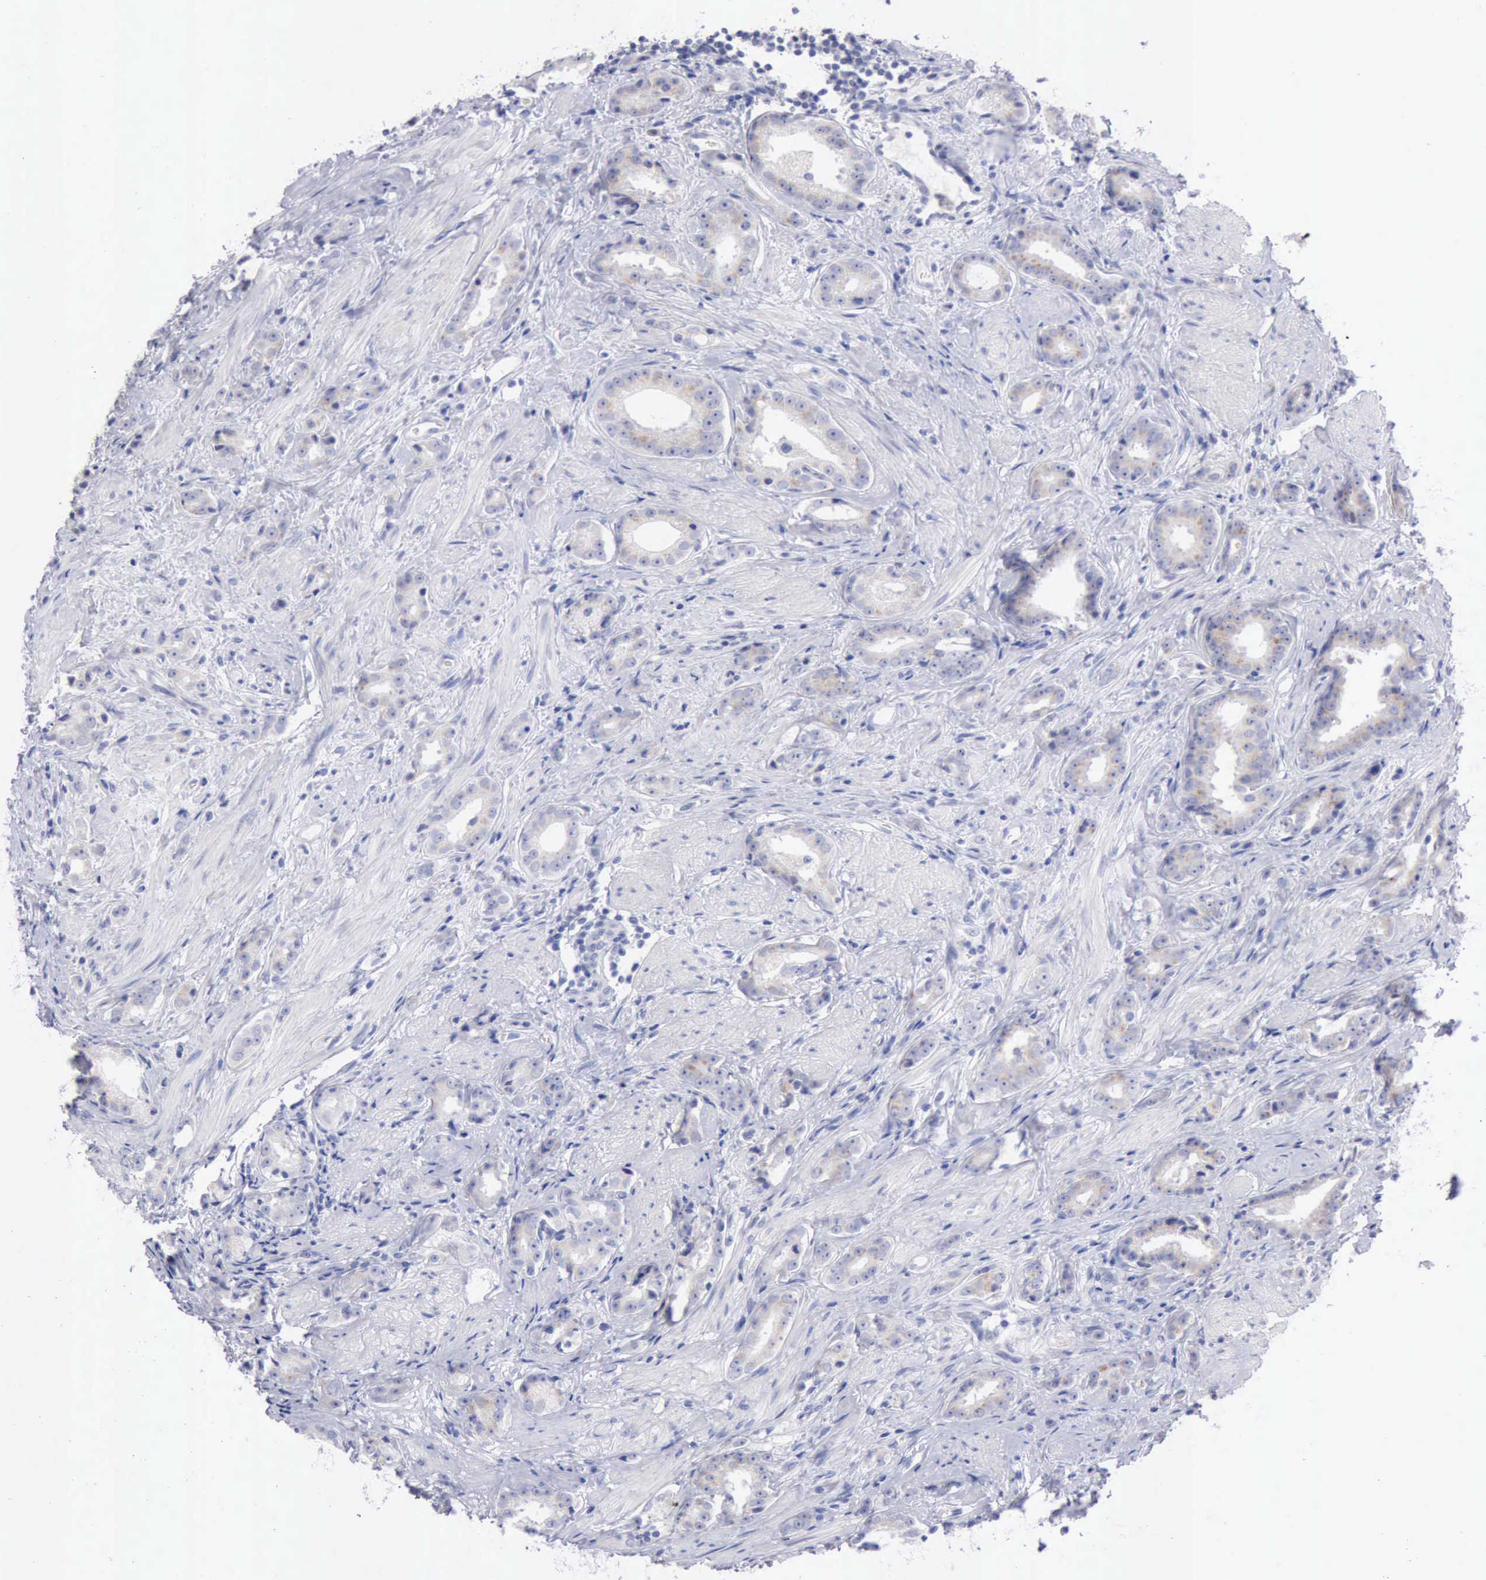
{"staining": {"intensity": "weak", "quantity": "25%-75%", "location": "cytoplasmic/membranous"}, "tissue": "prostate cancer", "cell_type": "Tumor cells", "image_type": "cancer", "snomed": [{"axis": "morphology", "description": "Adenocarcinoma, Medium grade"}, {"axis": "topography", "description": "Prostate"}], "caption": "Immunohistochemistry histopathology image of human medium-grade adenocarcinoma (prostate) stained for a protein (brown), which reveals low levels of weak cytoplasmic/membranous staining in about 25%-75% of tumor cells.", "gene": "ANGEL1", "patient": {"sex": "male", "age": 53}}